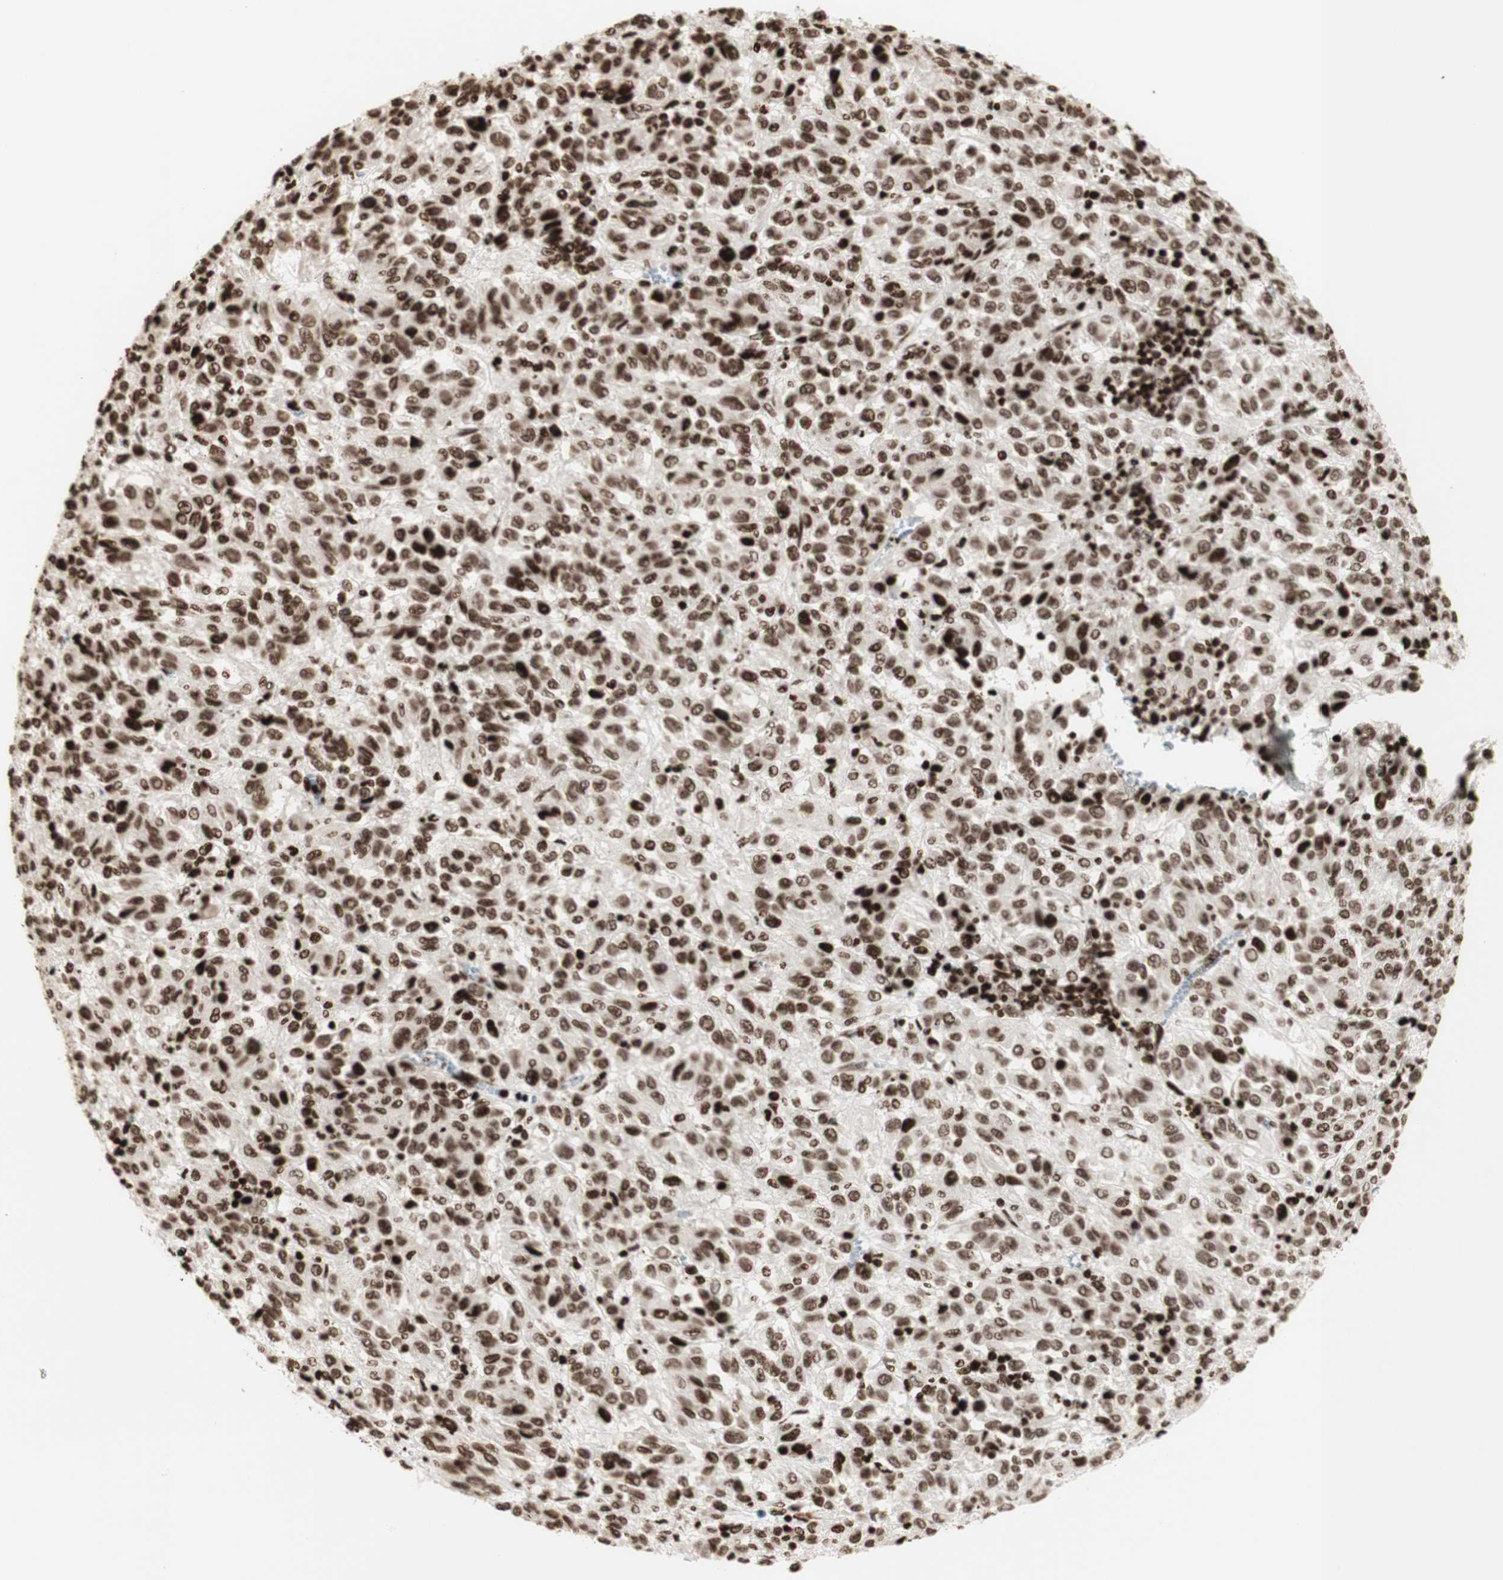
{"staining": {"intensity": "strong", "quantity": ">75%", "location": "nuclear"}, "tissue": "melanoma", "cell_type": "Tumor cells", "image_type": "cancer", "snomed": [{"axis": "morphology", "description": "Malignant melanoma, Metastatic site"}, {"axis": "topography", "description": "Lung"}], "caption": "A photomicrograph of human malignant melanoma (metastatic site) stained for a protein reveals strong nuclear brown staining in tumor cells.", "gene": "NCAPD2", "patient": {"sex": "male", "age": 64}}